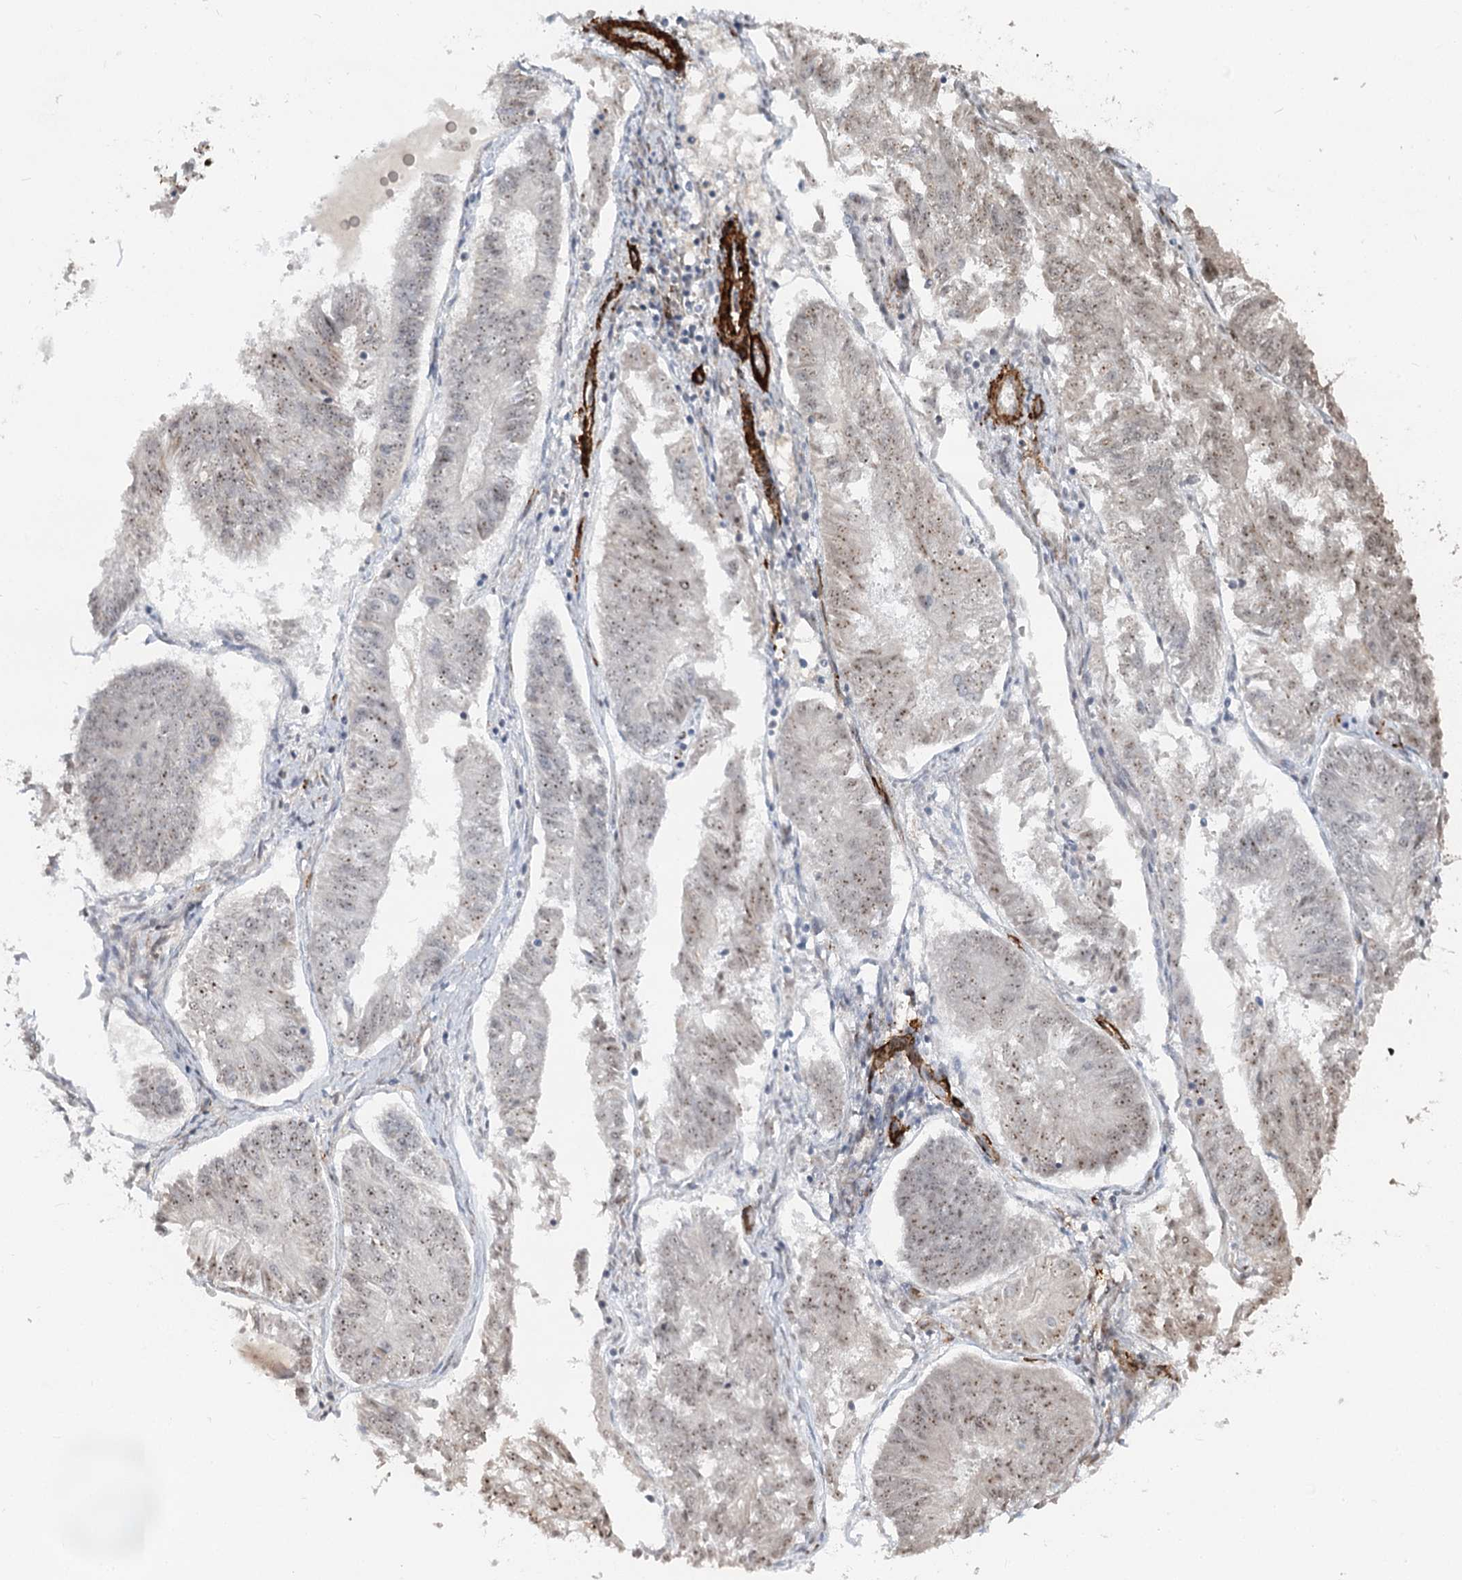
{"staining": {"intensity": "moderate", "quantity": "25%-75%", "location": "nuclear"}, "tissue": "endometrial cancer", "cell_type": "Tumor cells", "image_type": "cancer", "snomed": [{"axis": "morphology", "description": "Adenocarcinoma, NOS"}, {"axis": "topography", "description": "Endometrium"}], "caption": "Human endometrial adenocarcinoma stained with a protein marker reveals moderate staining in tumor cells.", "gene": "GNL3L", "patient": {"sex": "female", "age": 58}}